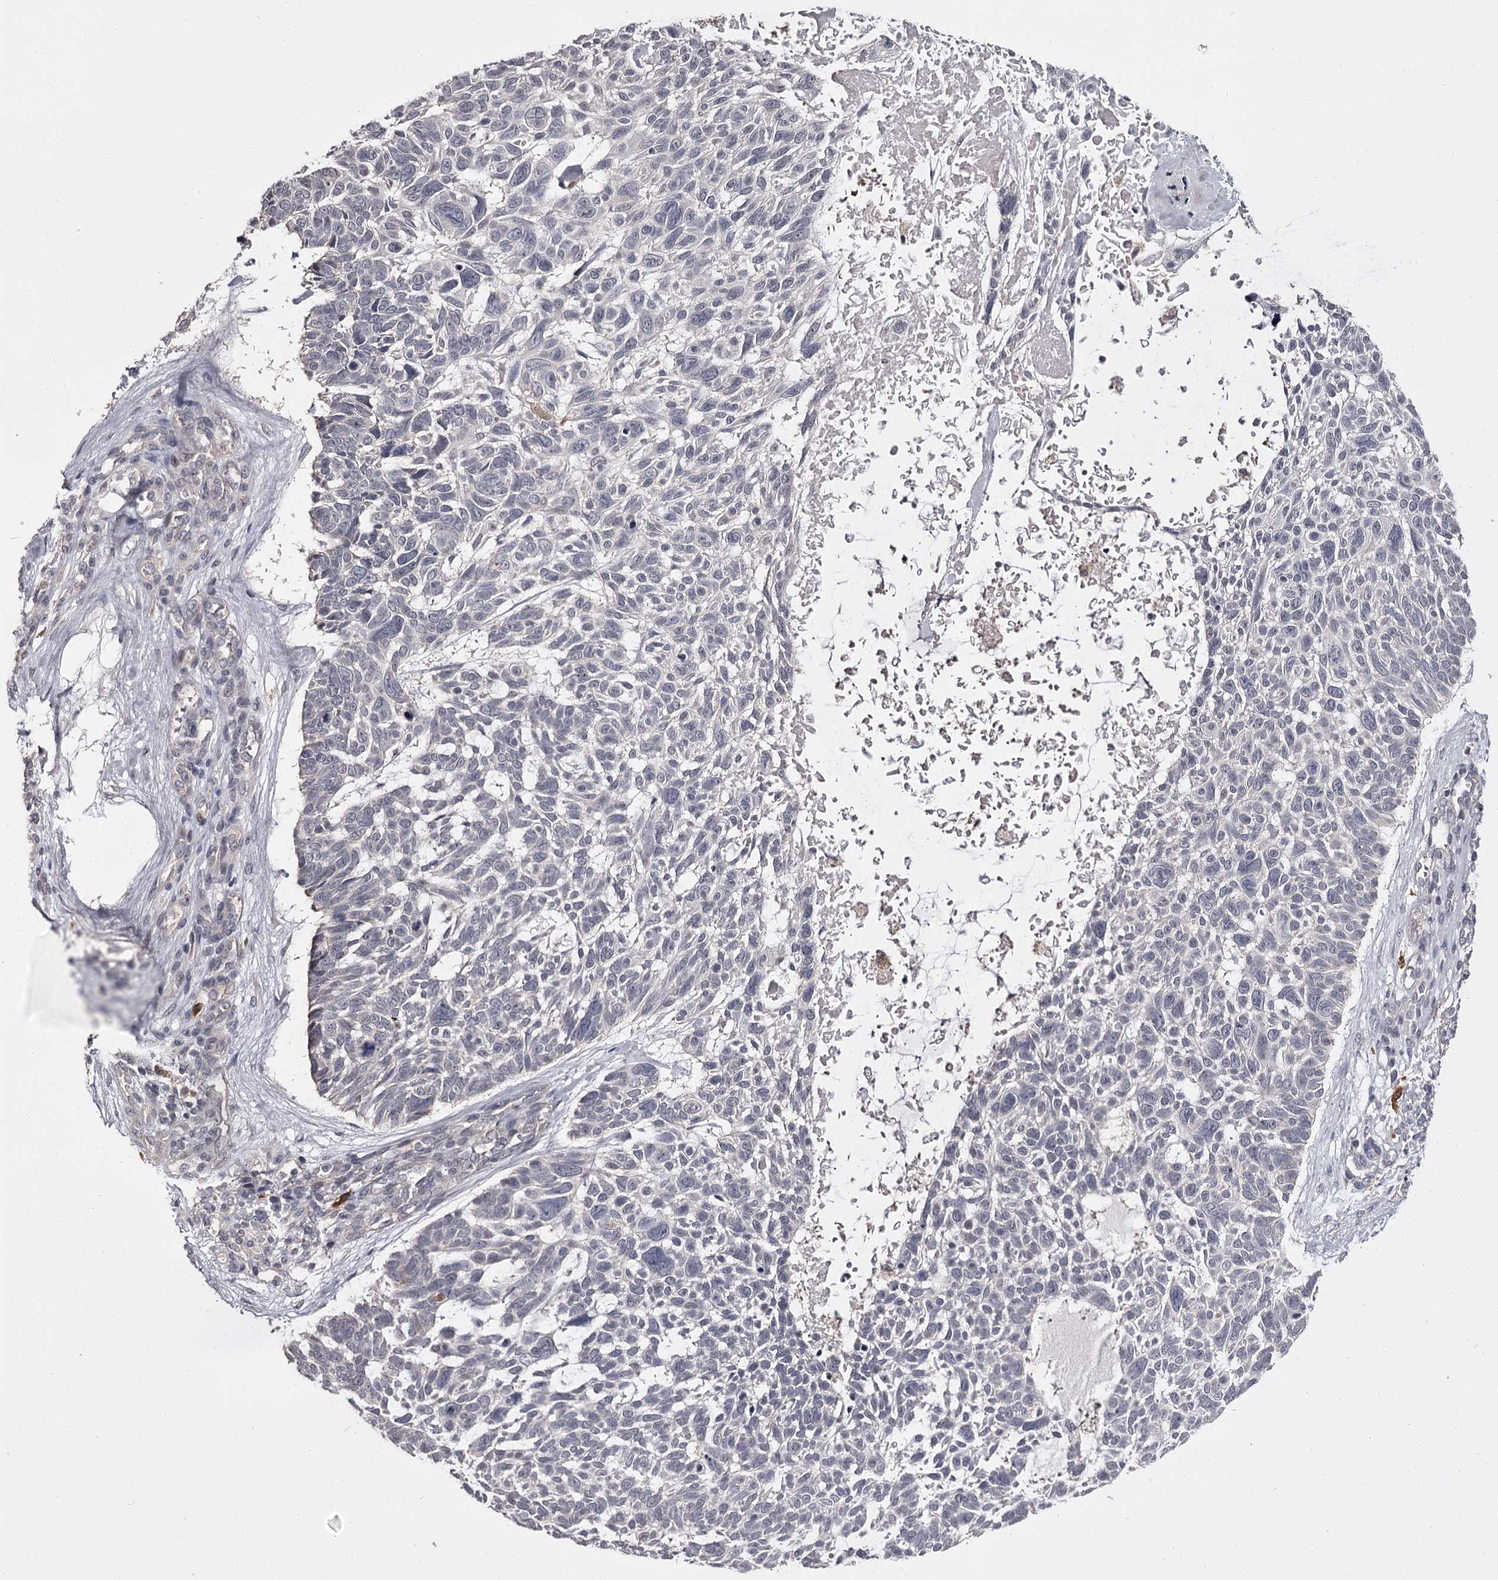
{"staining": {"intensity": "negative", "quantity": "none", "location": "none"}, "tissue": "skin cancer", "cell_type": "Tumor cells", "image_type": "cancer", "snomed": [{"axis": "morphology", "description": "Basal cell carcinoma"}, {"axis": "topography", "description": "Skin"}], "caption": "Skin cancer (basal cell carcinoma) stained for a protein using immunohistochemistry reveals no expression tumor cells.", "gene": "SLC32A1", "patient": {"sex": "male", "age": 88}}